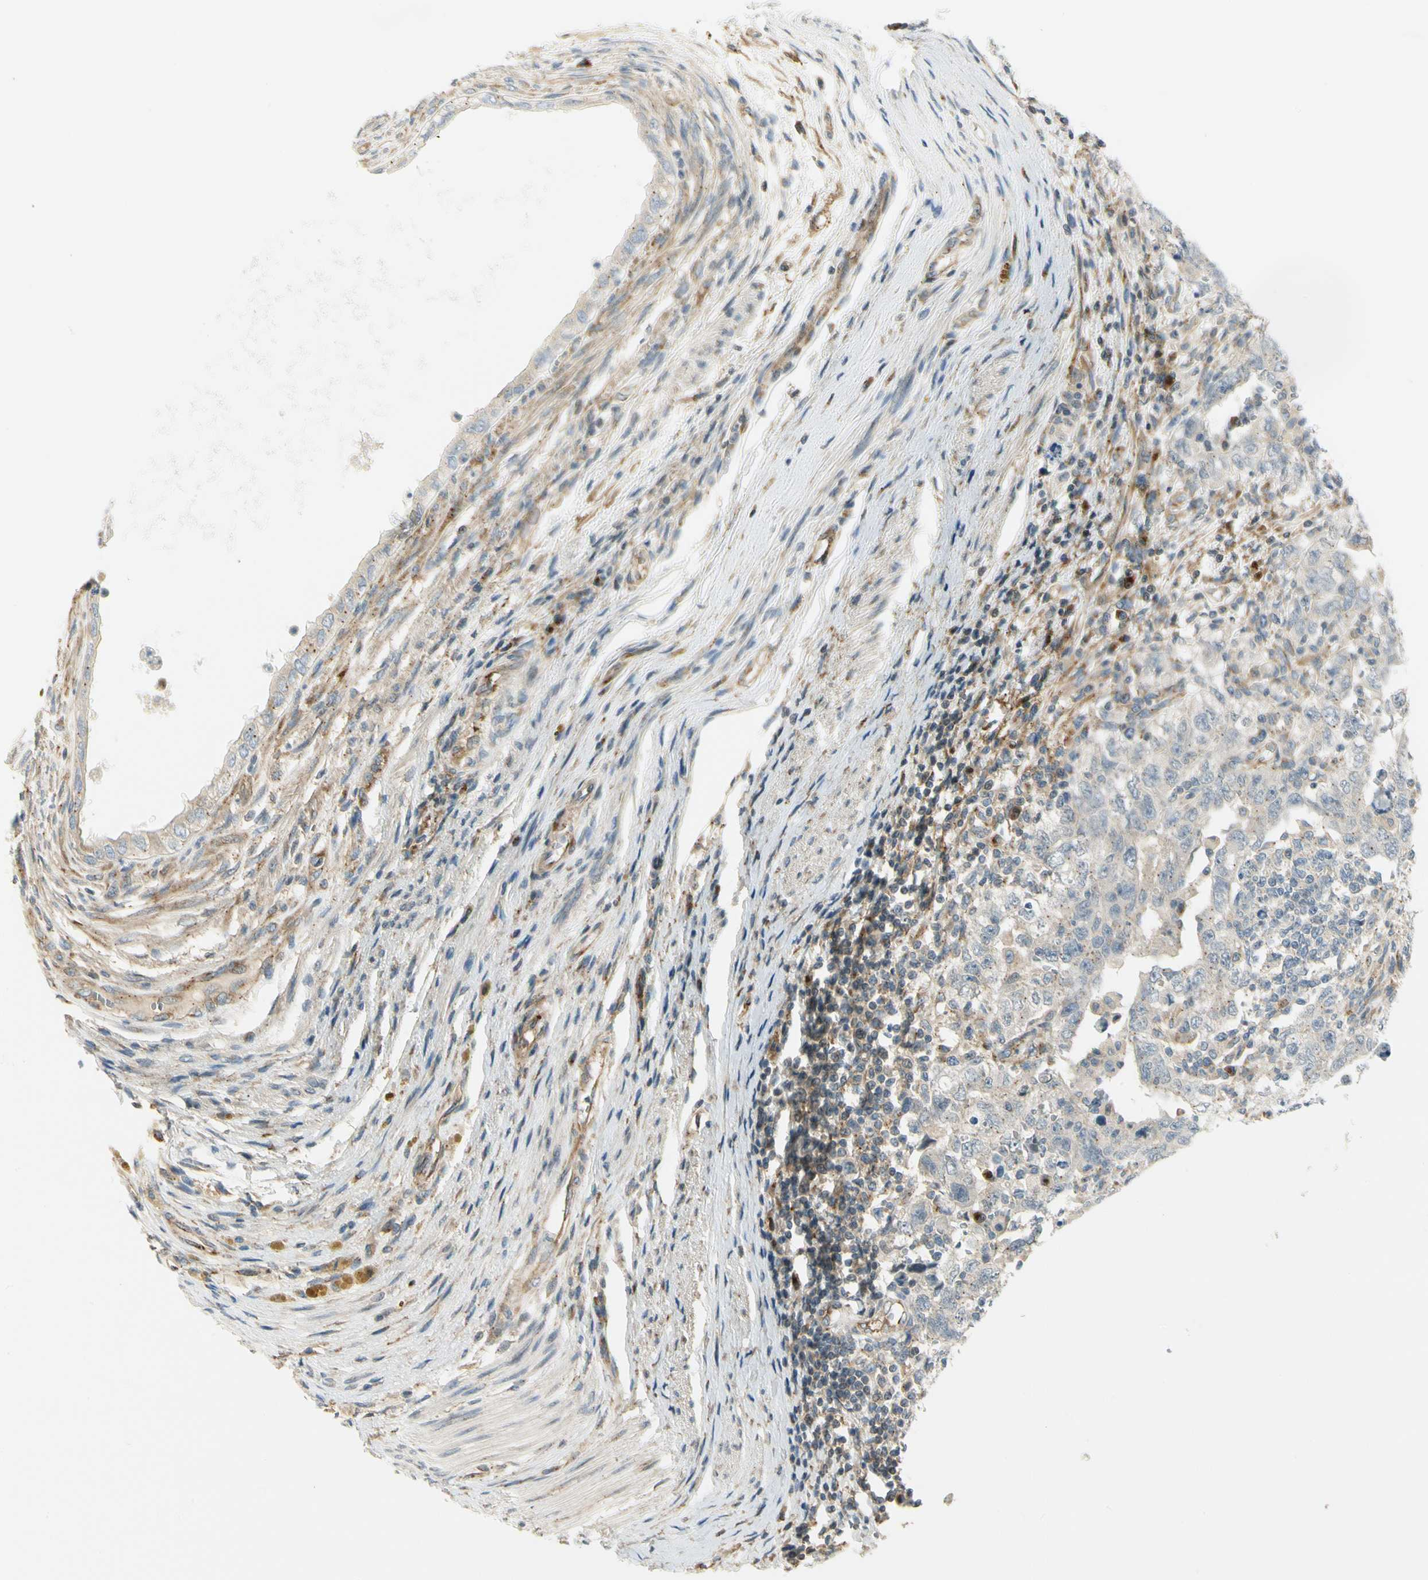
{"staining": {"intensity": "weak", "quantity": ">75%", "location": "cytoplasmic/membranous"}, "tissue": "testis cancer", "cell_type": "Tumor cells", "image_type": "cancer", "snomed": [{"axis": "morphology", "description": "Carcinoma, Embryonal, NOS"}, {"axis": "topography", "description": "Testis"}], "caption": "A micrograph showing weak cytoplasmic/membranous expression in about >75% of tumor cells in testis cancer, as visualized by brown immunohistochemical staining.", "gene": "MANSC1", "patient": {"sex": "male", "age": 26}}